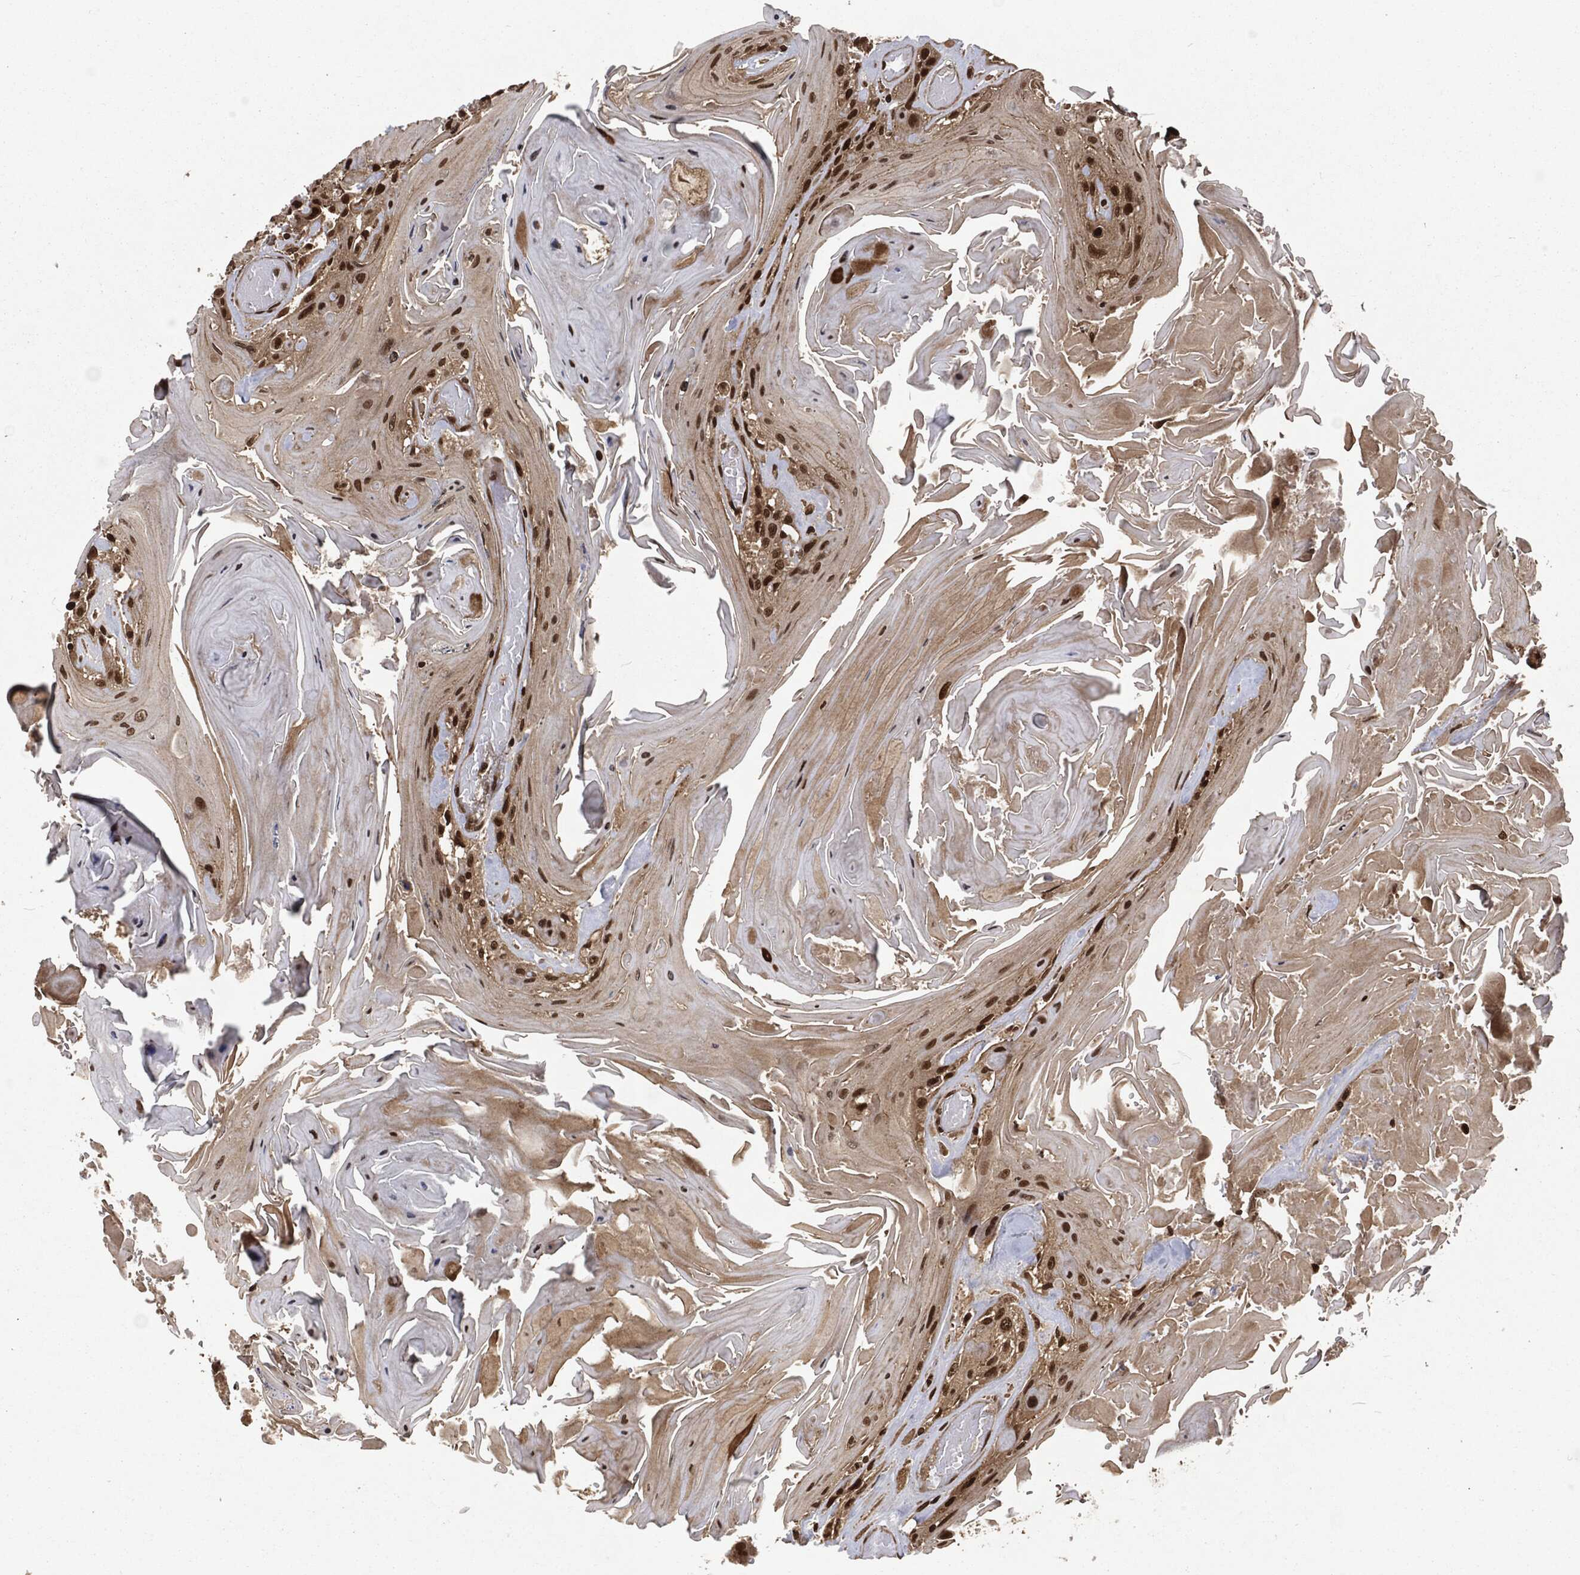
{"staining": {"intensity": "strong", "quantity": ">75%", "location": "nuclear"}, "tissue": "head and neck cancer", "cell_type": "Tumor cells", "image_type": "cancer", "snomed": [{"axis": "morphology", "description": "Squamous cell carcinoma, NOS"}, {"axis": "topography", "description": "Head-Neck"}], "caption": "A brown stain shows strong nuclear staining of a protein in head and neck cancer tumor cells.", "gene": "NGRN", "patient": {"sex": "female", "age": 59}}